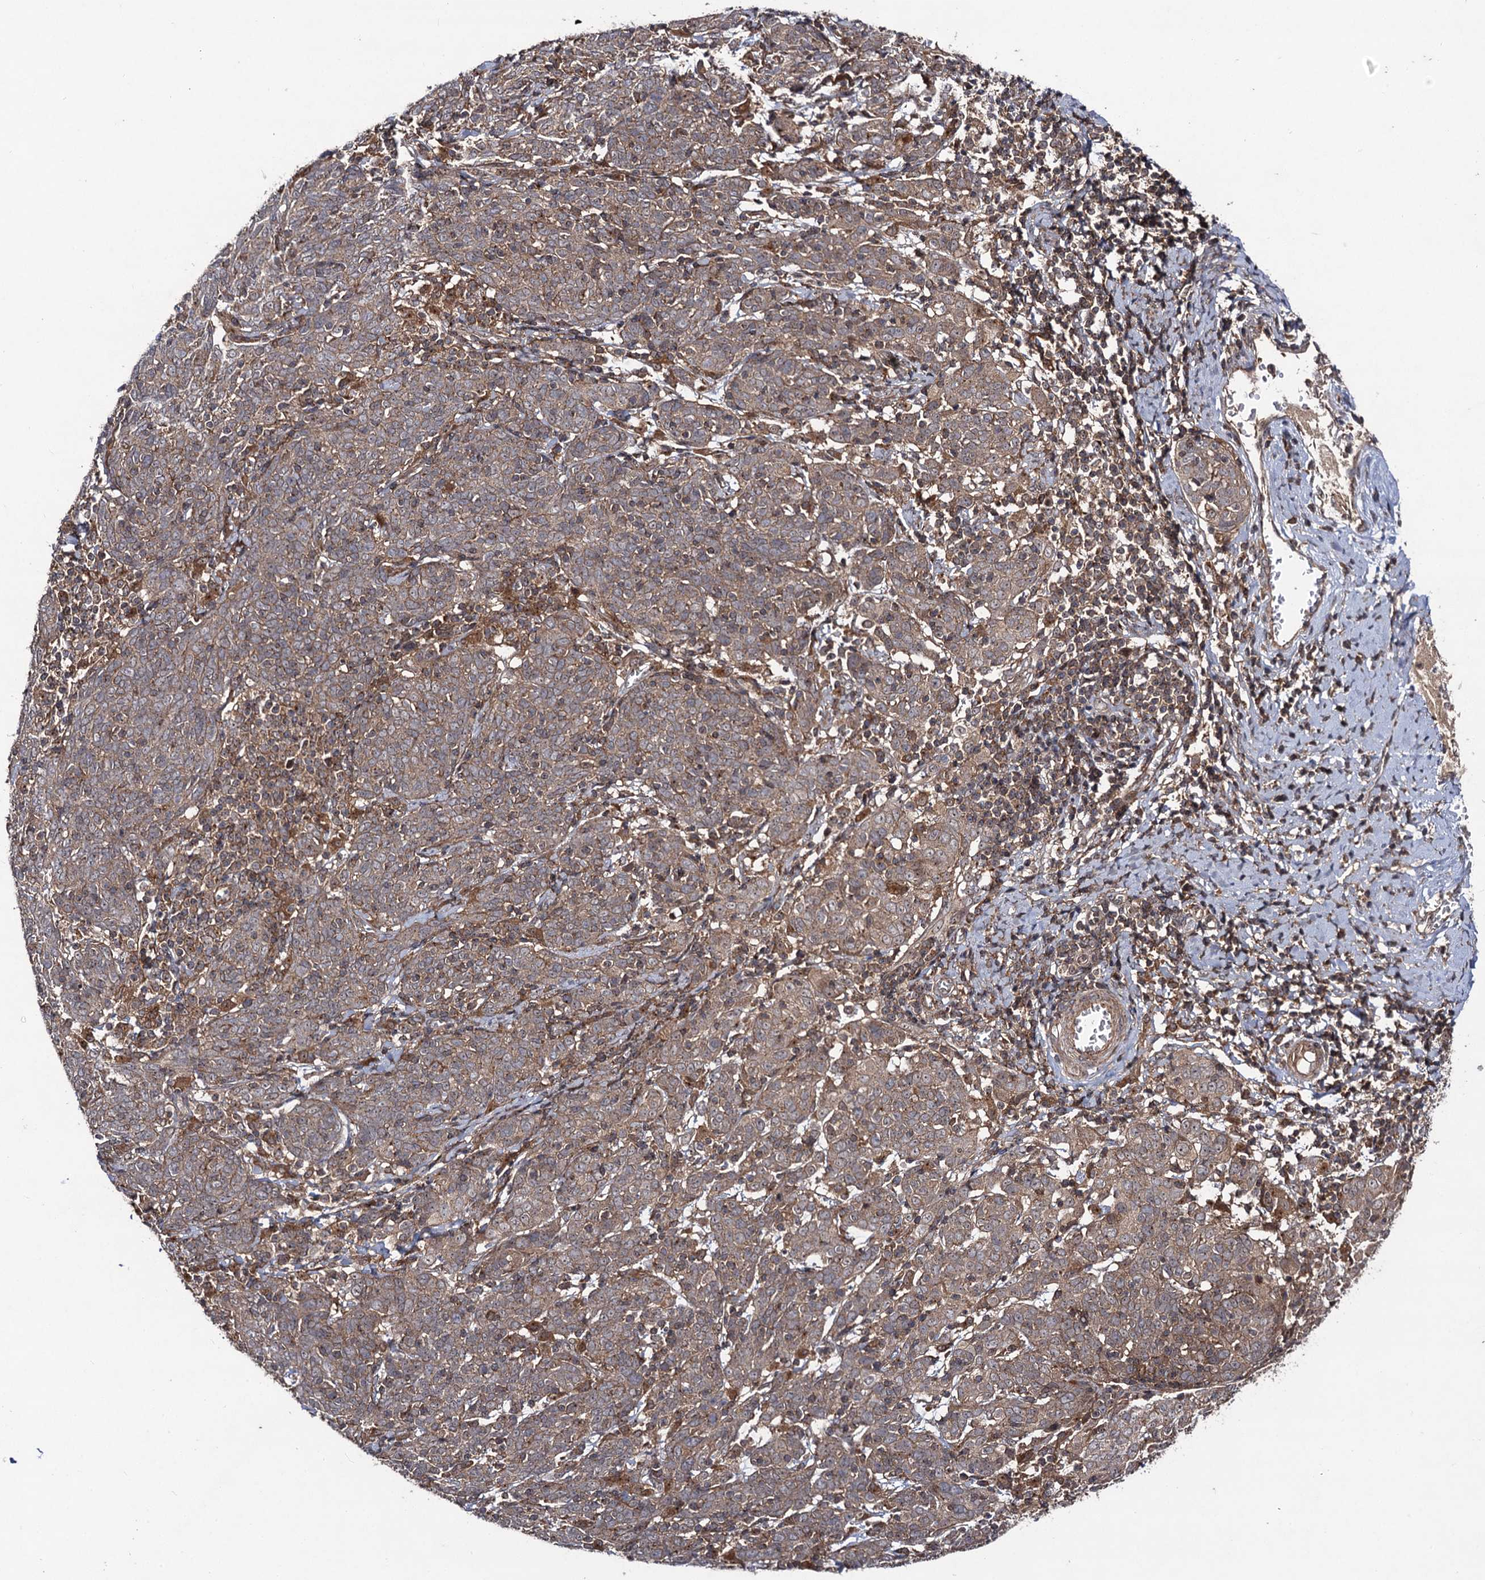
{"staining": {"intensity": "moderate", "quantity": ">75%", "location": "cytoplasmic/membranous"}, "tissue": "cervical cancer", "cell_type": "Tumor cells", "image_type": "cancer", "snomed": [{"axis": "morphology", "description": "Squamous cell carcinoma, NOS"}, {"axis": "topography", "description": "Cervix"}], "caption": "Protein staining by IHC reveals moderate cytoplasmic/membranous positivity in about >75% of tumor cells in cervical squamous cell carcinoma.", "gene": "KXD1", "patient": {"sex": "female", "age": 67}}